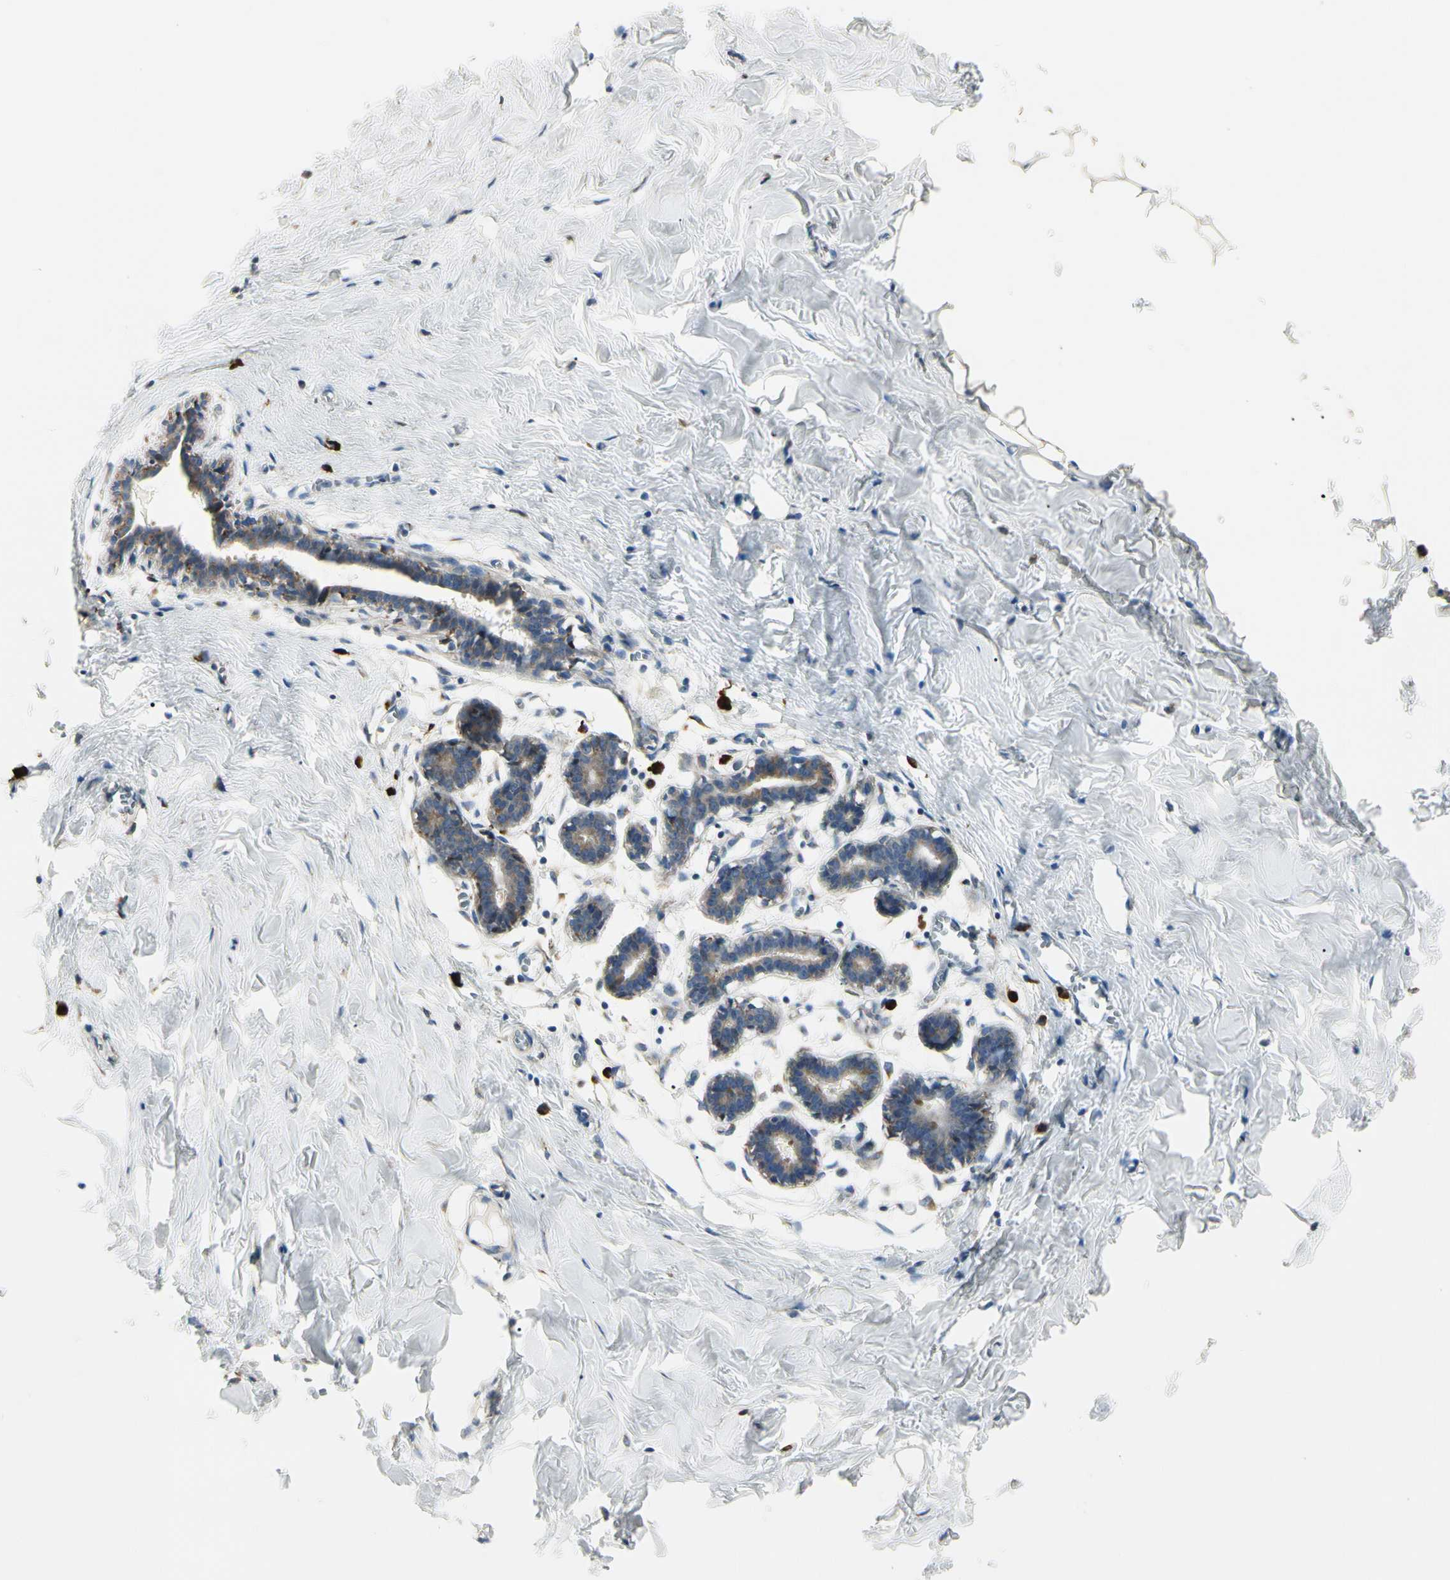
{"staining": {"intensity": "negative", "quantity": "none", "location": "none"}, "tissue": "breast", "cell_type": "Adipocytes", "image_type": "normal", "snomed": [{"axis": "morphology", "description": "Normal tissue, NOS"}, {"axis": "topography", "description": "Breast"}], "caption": "Immunohistochemistry (IHC) of benign breast displays no staining in adipocytes.", "gene": "HSP90B1", "patient": {"sex": "female", "age": 27}}